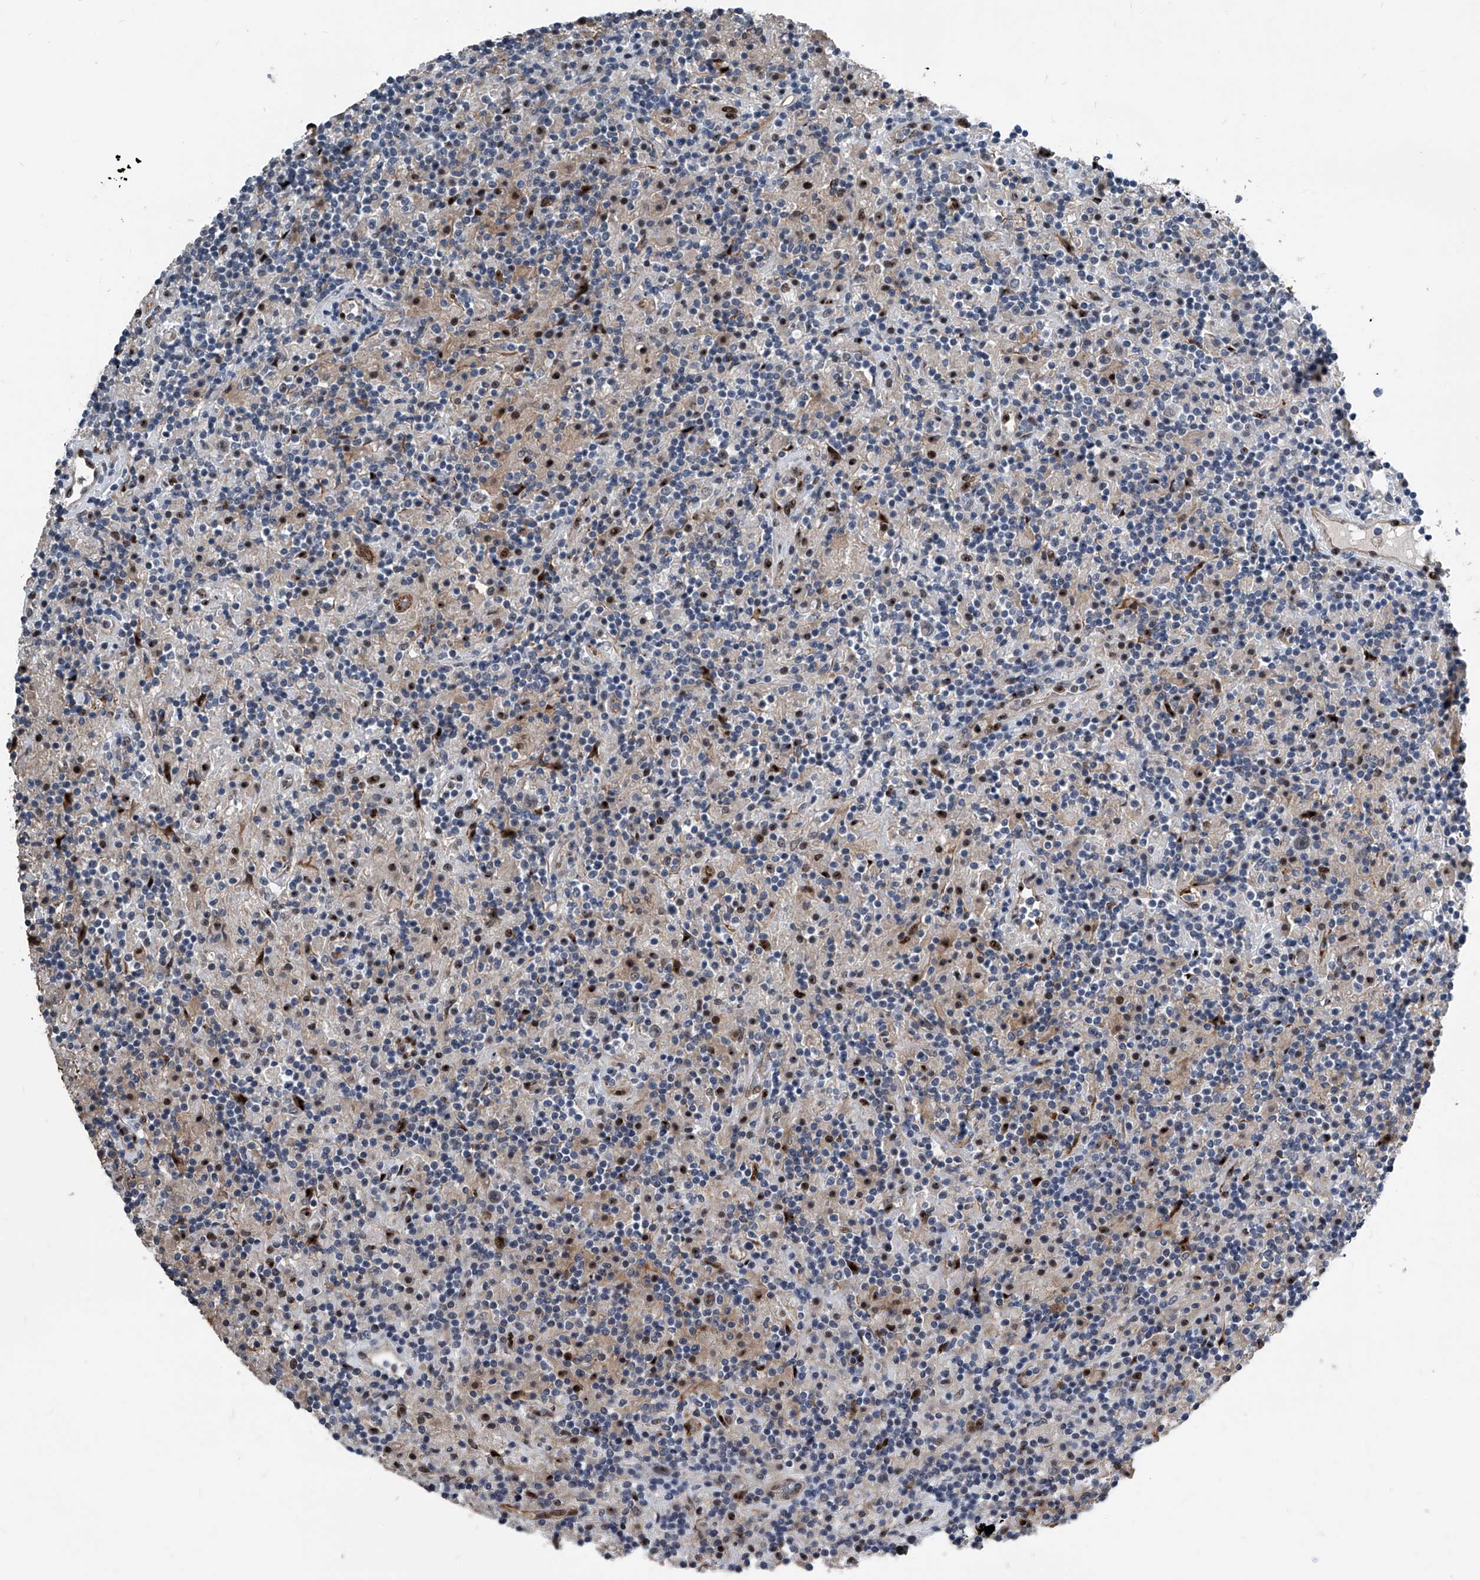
{"staining": {"intensity": "negative", "quantity": "none", "location": "none"}, "tissue": "lymphoma", "cell_type": "Tumor cells", "image_type": "cancer", "snomed": [{"axis": "morphology", "description": "Hodgkin's disease, NOS"}, {"axis": "topography", "description": "Lymph node"}], "caption": "IHC photomicrograph of human Hodgkin's disease stained for a protein (brown), which reveals no expression in tumor cells.", "gene": "MEN1", "patient": {"sex": "male", "age": 70}}